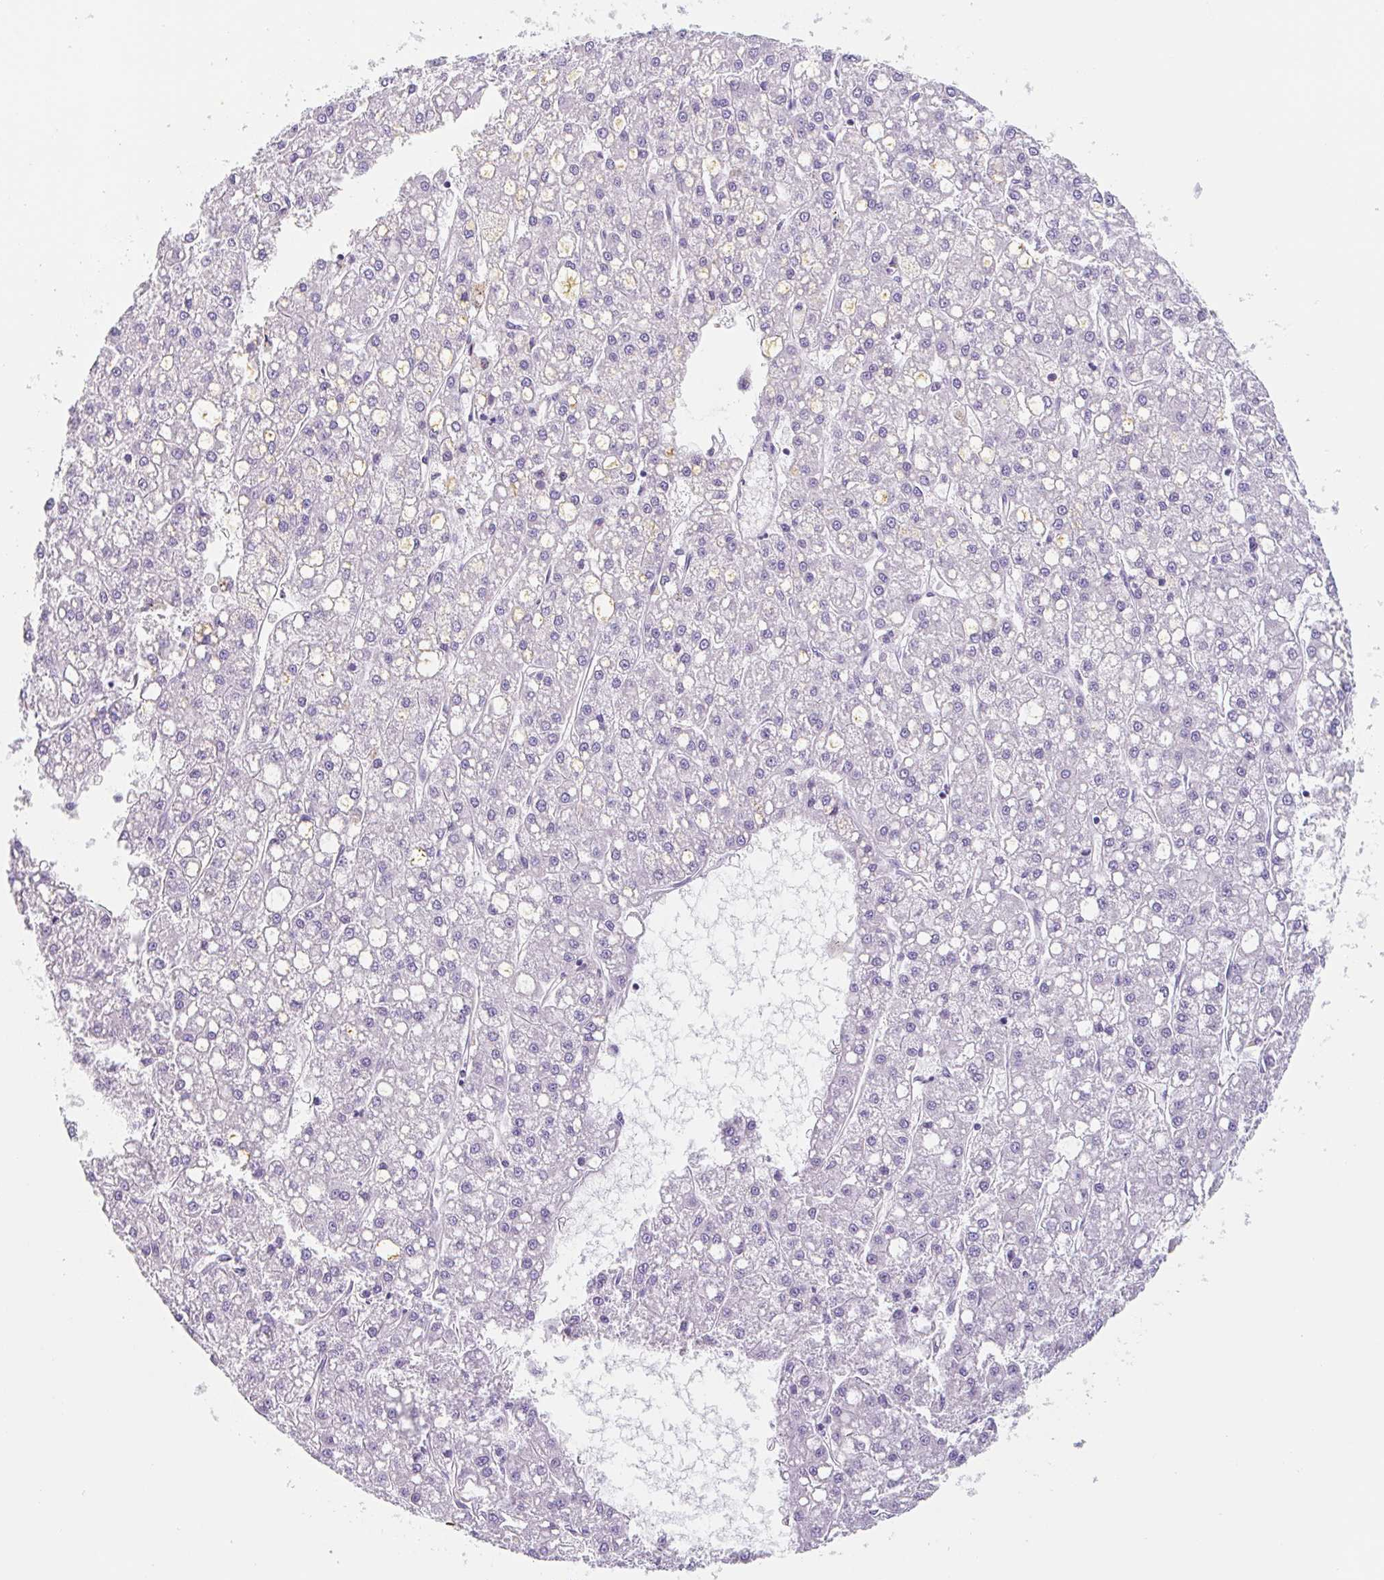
{"staining": {"intensity": "negative", "quantity": "none", "location": "none"}, "tissue": "liver cancer", "cell_type": "Tumor cells", "image_type": "cancer", "snomed": [{"axis": "morphology", "description": "Carcinoma, Hepatocellular, NOS"}, {"axis": "topography", "description": "Liver"}], "caption": "An IHC histopathology image of liver cancer (hepatocellular carcinoma) is shown. There is no staining in tumor cells of liver cancer (hepatocellular carcinoma).", "gene": "EMC4", "patient": {"sex": "male", "age": 67}}